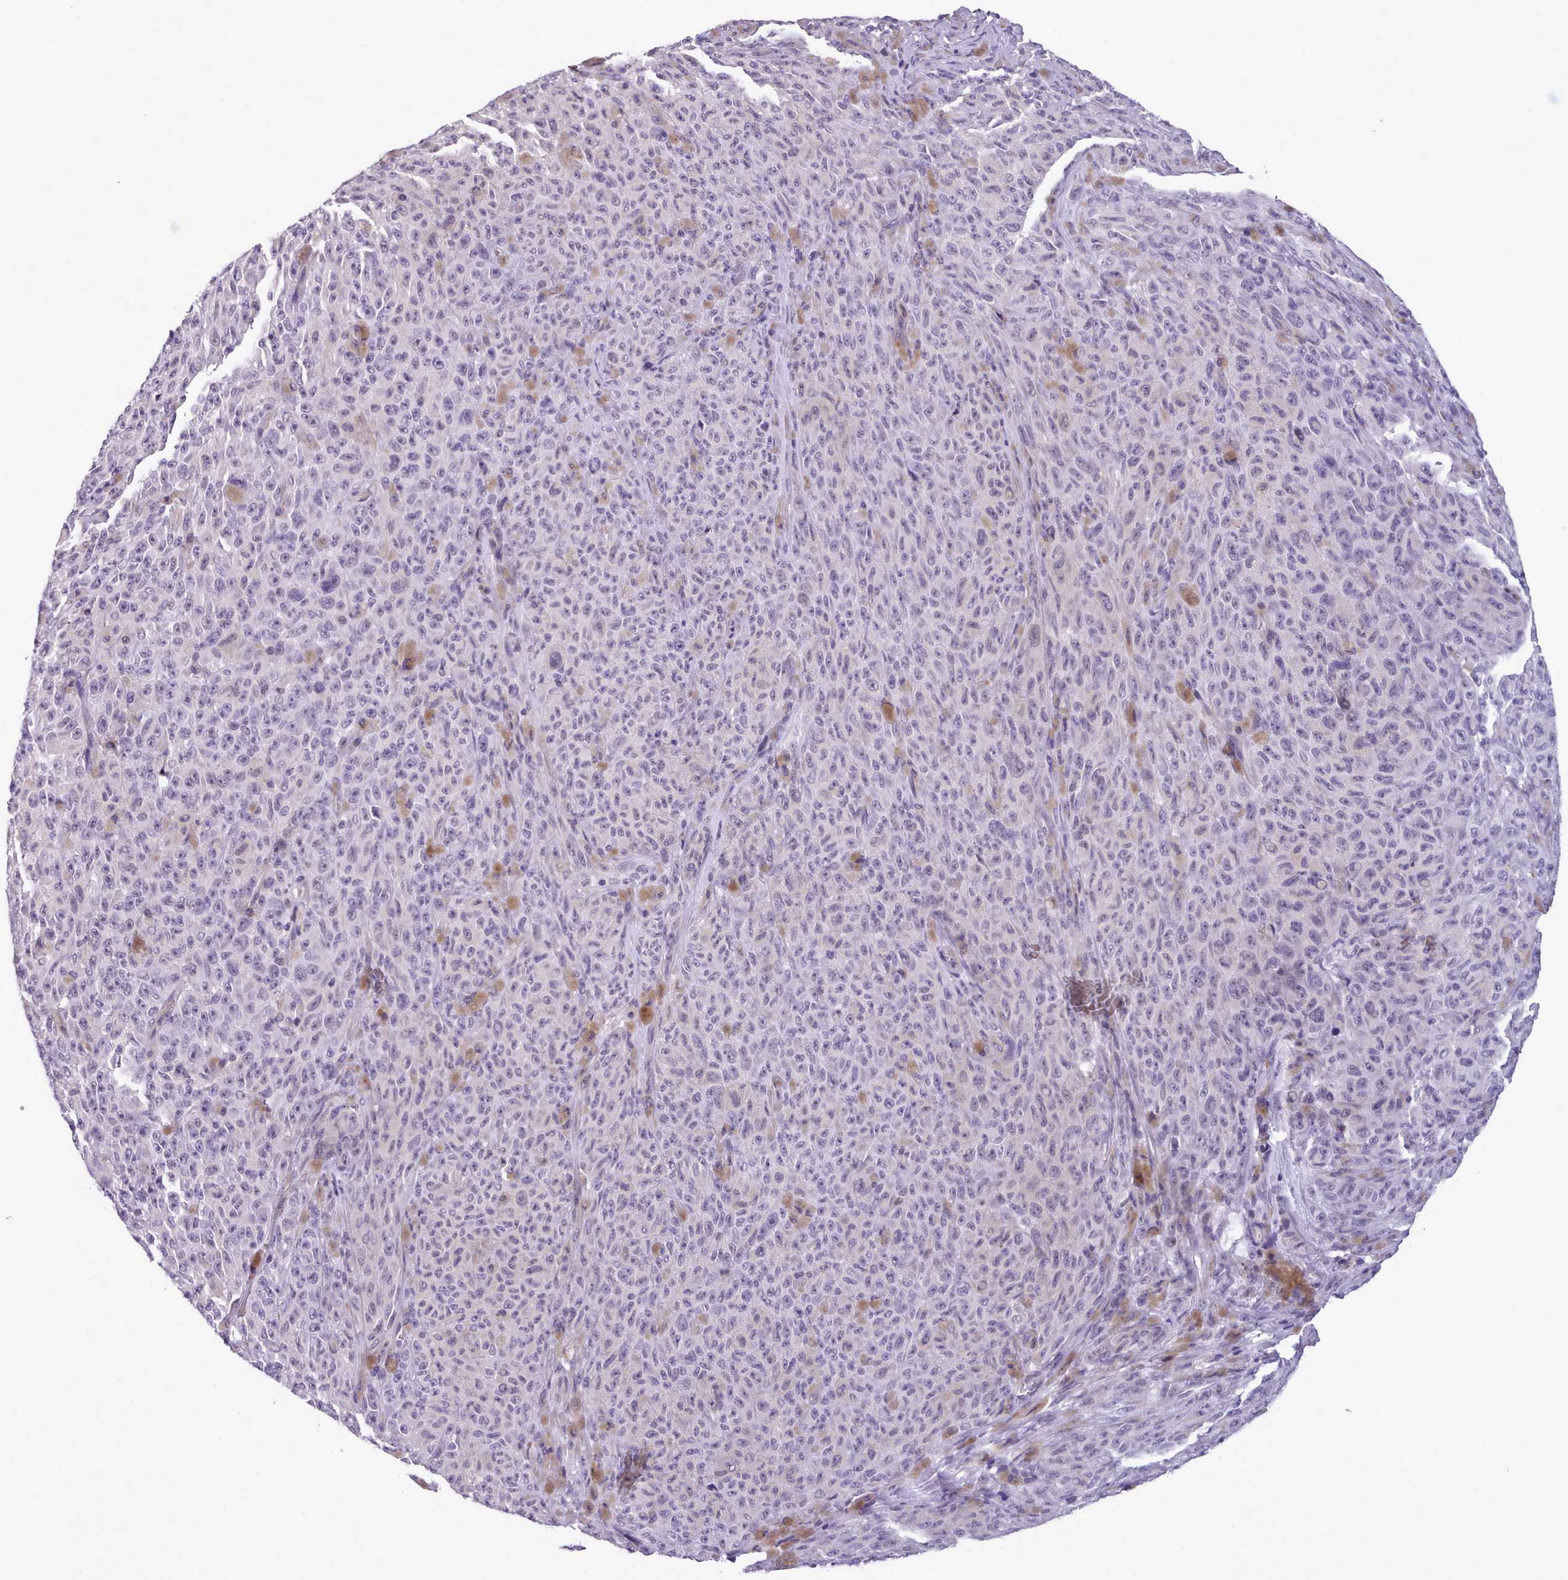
{"staining": {"intensity": "negative", "quantity": "none", "location": "none"}, "tissue": "melanoma", "cell_type": "Tumor cells", "image_type": "cancer", "snomed": [{"axis": "morphology", "description": "Malignant melanoma, NOS"}, {"axis": "topography", "description": "Skin"}], "caption": "DAB immunohistochemical staining of human melanoma demonstrates no significant staining in tumor cells. (Stains: DAB (3,3'-diaminobenzidine) immunohistochemistry with hematoxylin counter stain, Microscopy: brightfield microscopy at high magnification).", "gene": "KCTD16", "patient": {"sex": "female", "age": 82}}